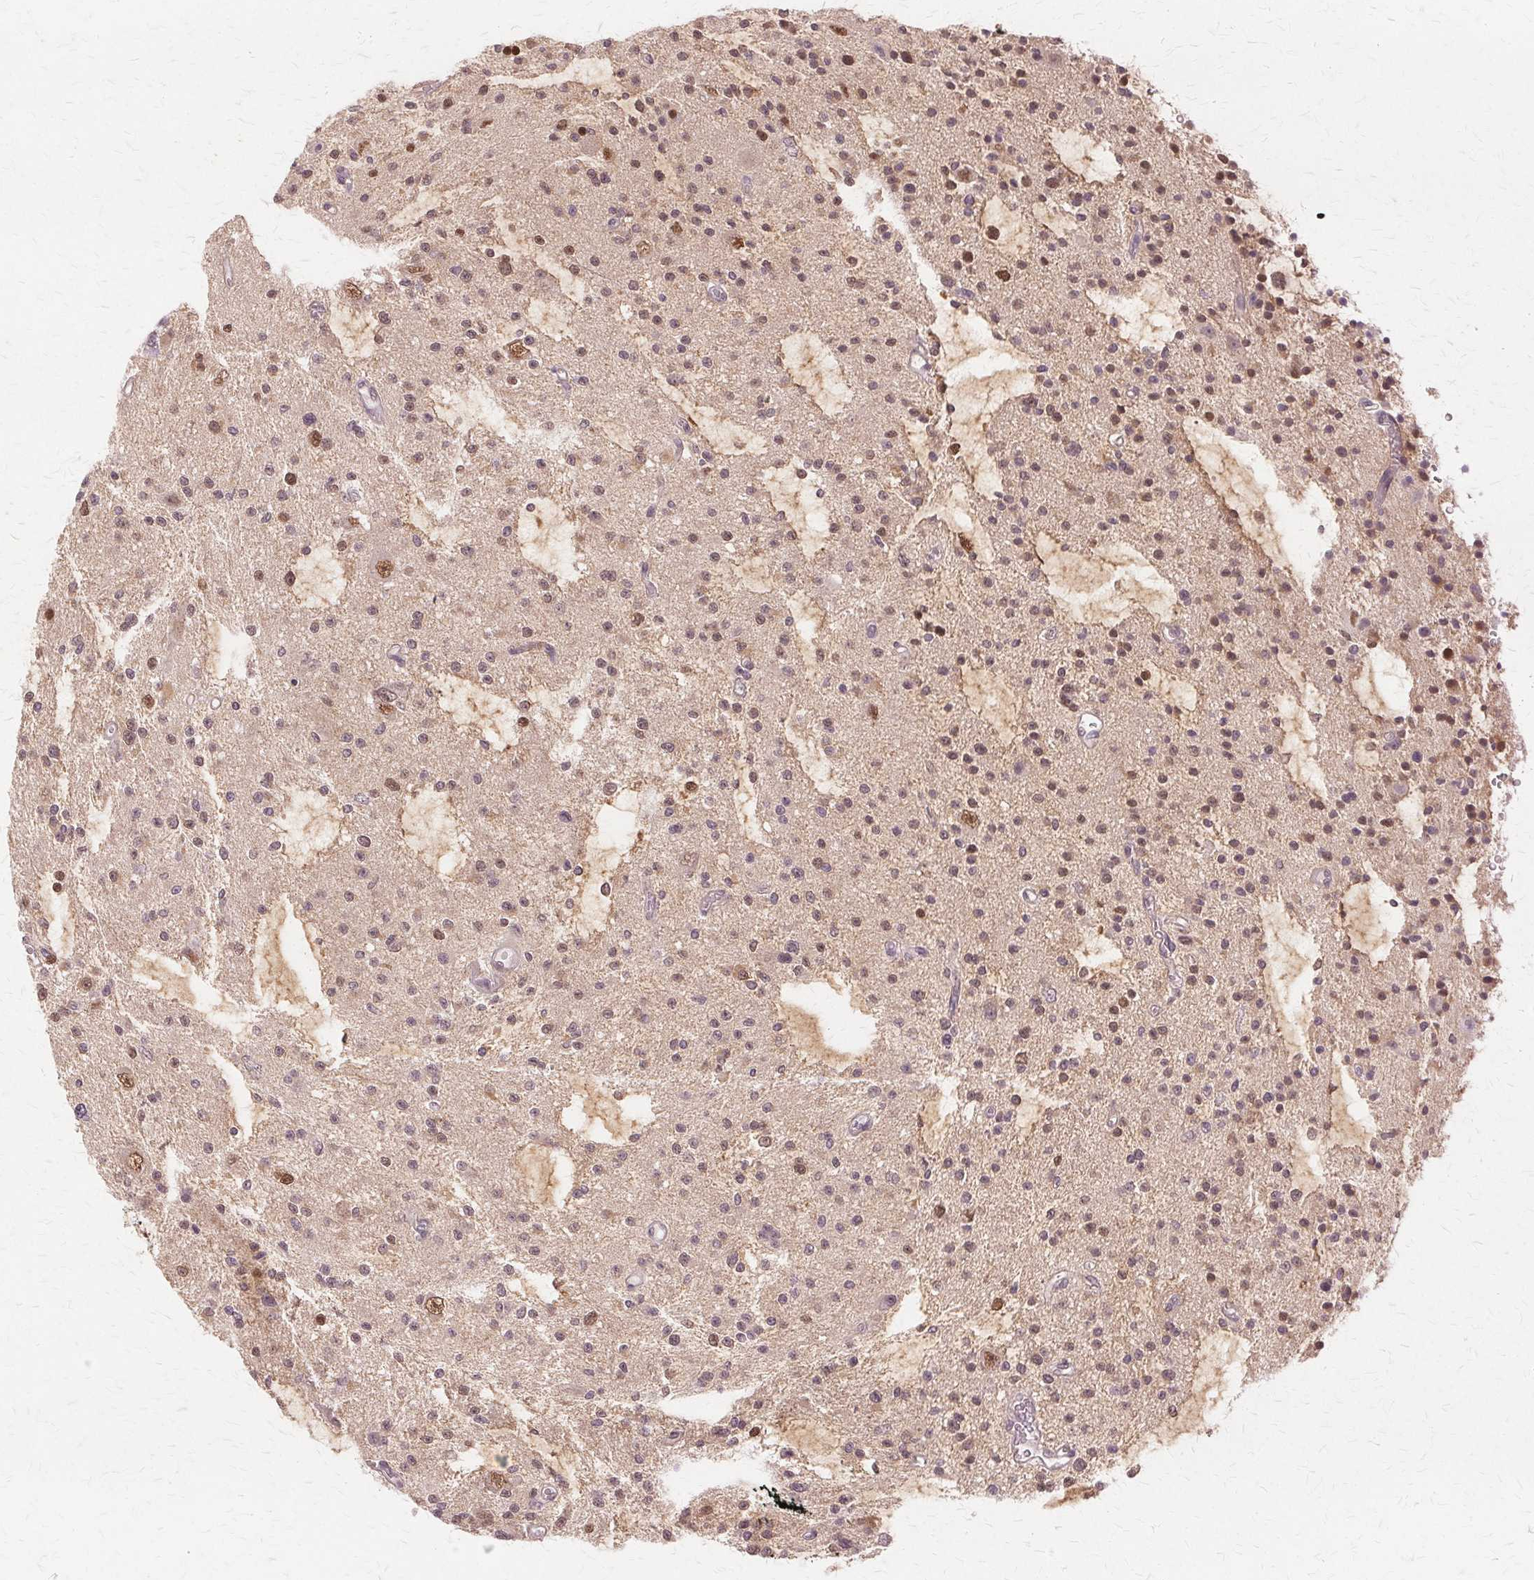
{"staining": {"intensity": "moderate", "quantity": ">75%", "location": "nuclear"}, "tissue": "glioma", "cell_type": "Tumor cells", "image_type": "cancer", "snomed": [{"axis": "morphology", "description": "Glioma, malignant, Low grade"}, {"axis": "topography", "description": "Brain"}], "caption": "This is an image of immunohistochemistry (IHC) staining of glioma, which shows moderate positivity in the nuclear of tumor cells.", "gene": "PRMT5", "patient": {"sex": "male", "age": 43}}